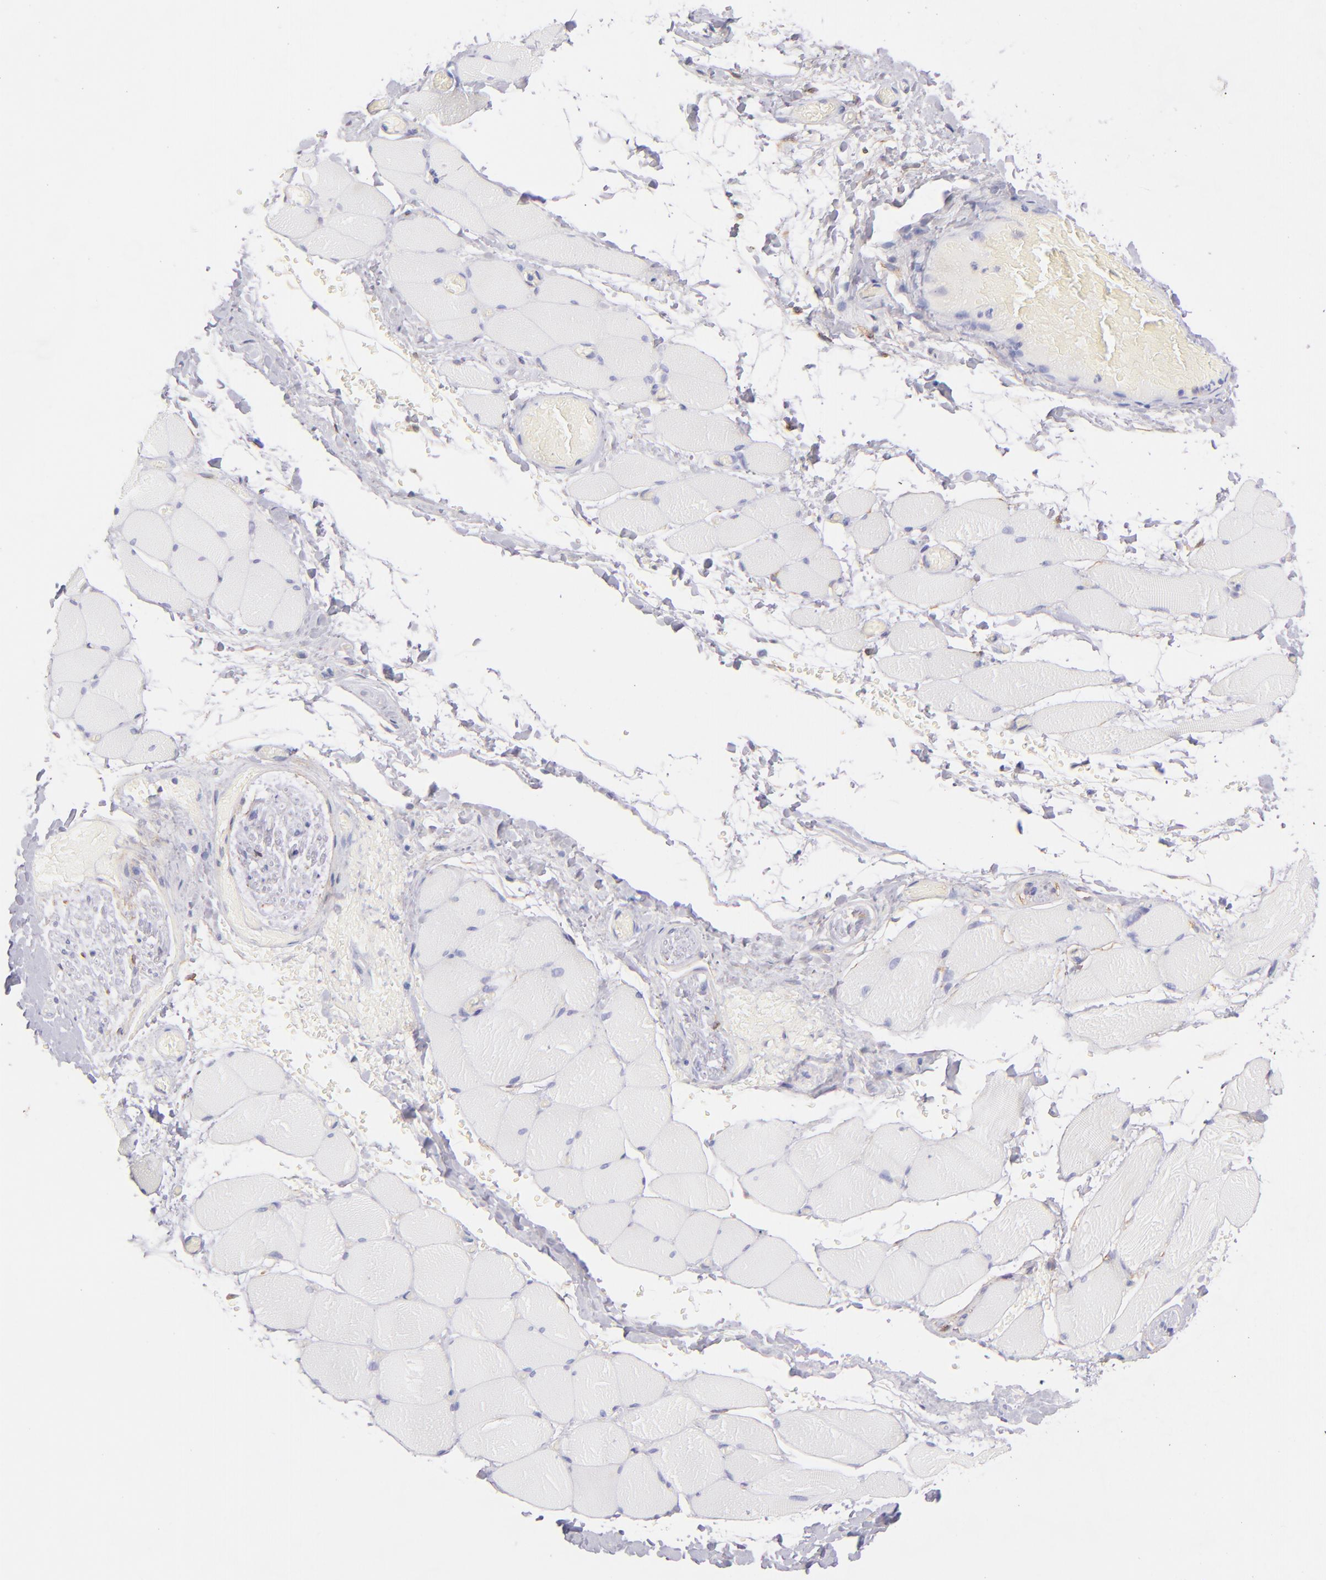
{"staining": {"intensity": "negative", "quantity": "none", "location": "none"}, "tissue": "skeletal muscle", "cell_type": "Myocytes", "image_type": "normal", "snomed": [{"axis": "morphology", "description": "Normal tissue, NOS"}, {"axis": "topography", "description": "Skeletal muscle"}, {"axis": "topography", "description": "Soft tissue"}], "caption": "This is an IHC image of unremarkable skeletal muscle. There is no positivity in myocytes.", "gene": "CD81", "patient": {"sex": "female", "age": 58}}